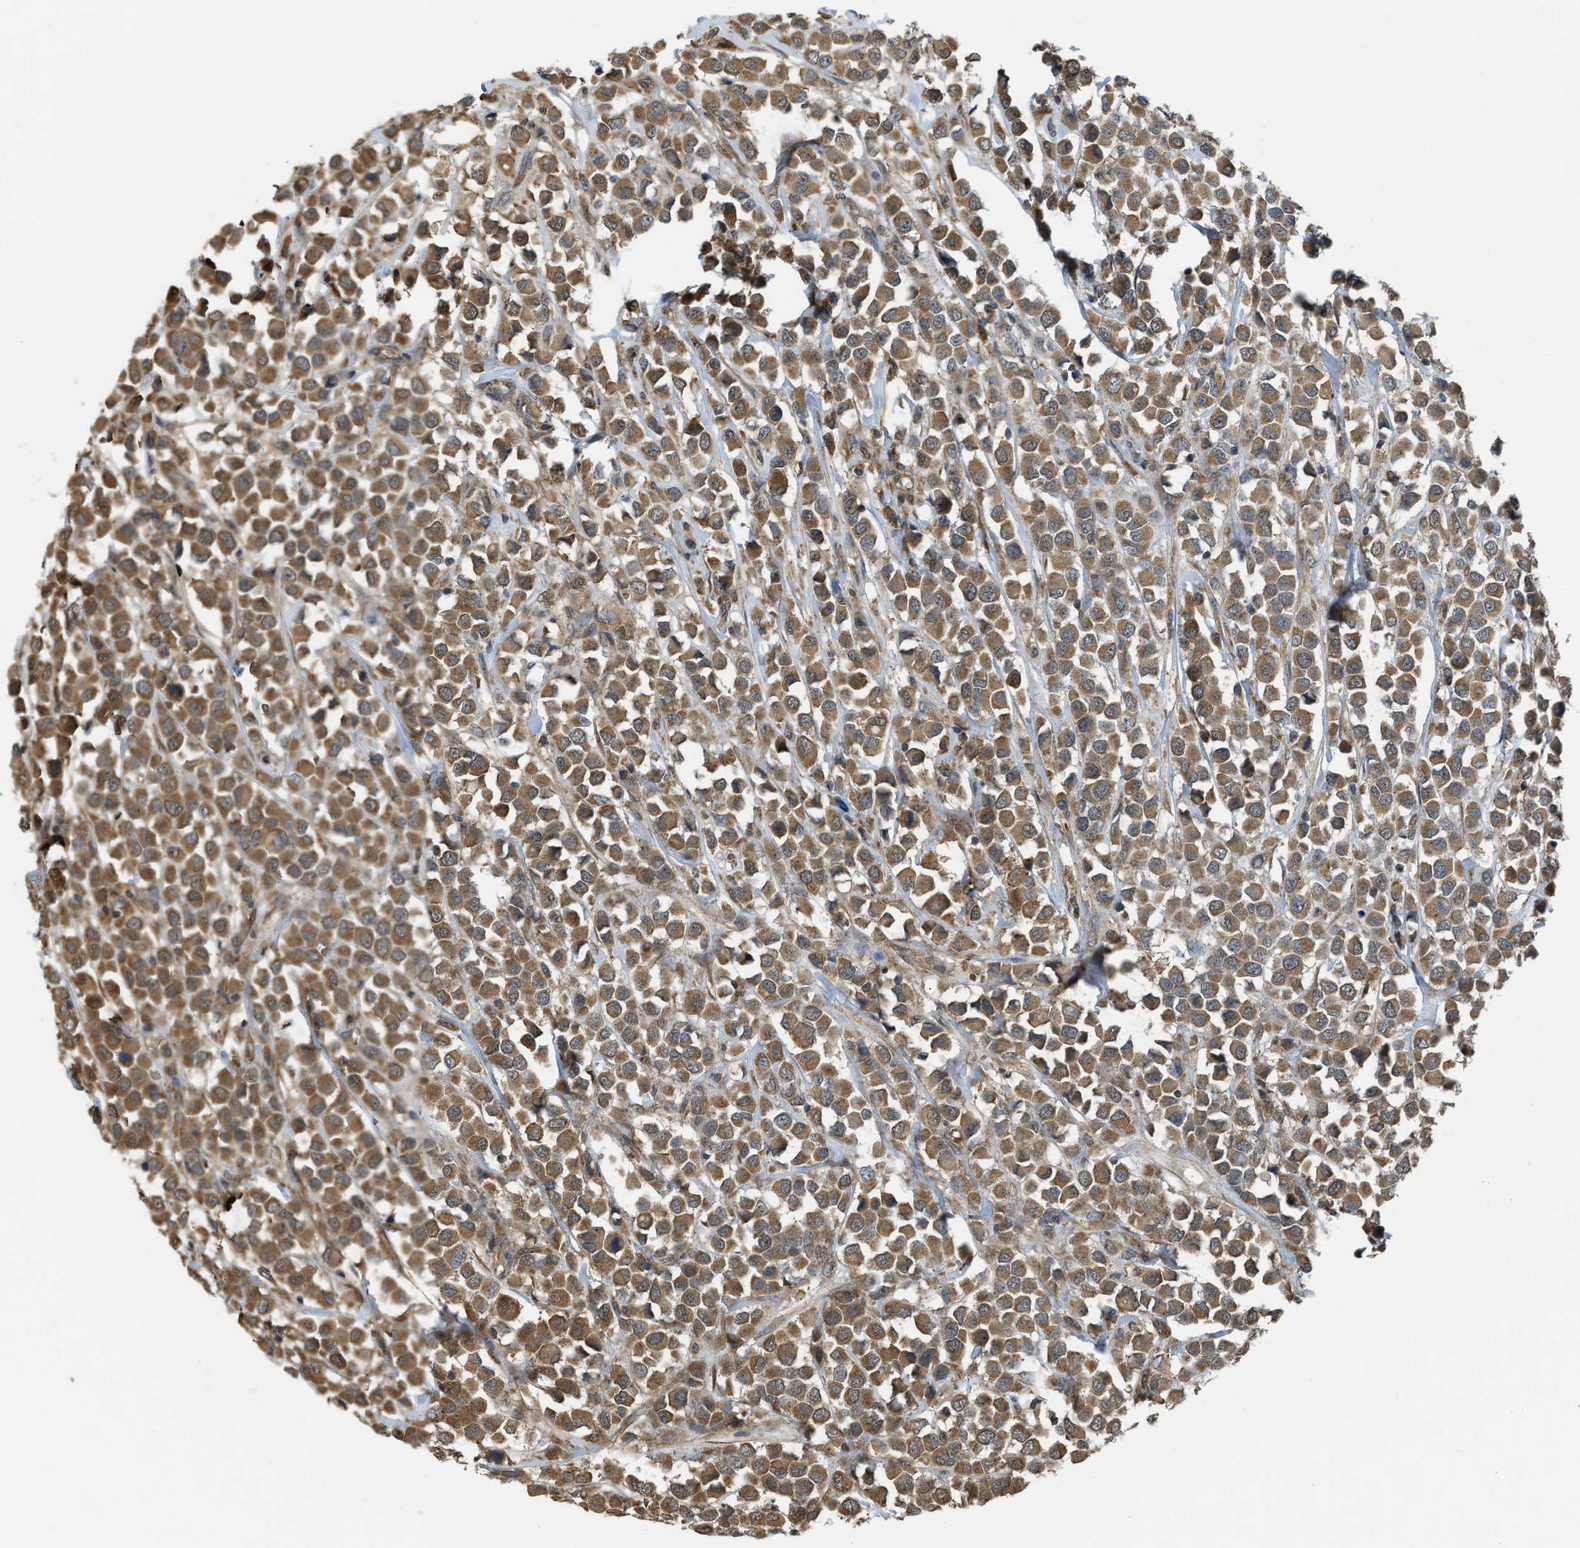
{"staining": {"intensity": "moderate", "quantity": ">75%", "location": "cytoplasmic/membranous"}, "tissue": "breast cancer", "cell_type": "Tumor cells", "image_type": "cancer", "snomed": [{"axis": "morphology", "description": "Duct carcinoma"}, {"axis": "topography", "description": "Breast"}], "caption": "Immunohistochemistry (IHC) of human invasive ductal carcinoma (breast) displays medium levels of moderate cytoplasmic/membranous staining in about >75% of tumor cells. (DAB IHC with brightfield microscopy, high magnification).", "gene": "BCL7C", "patient": {"sex": "female", "age": 61}}